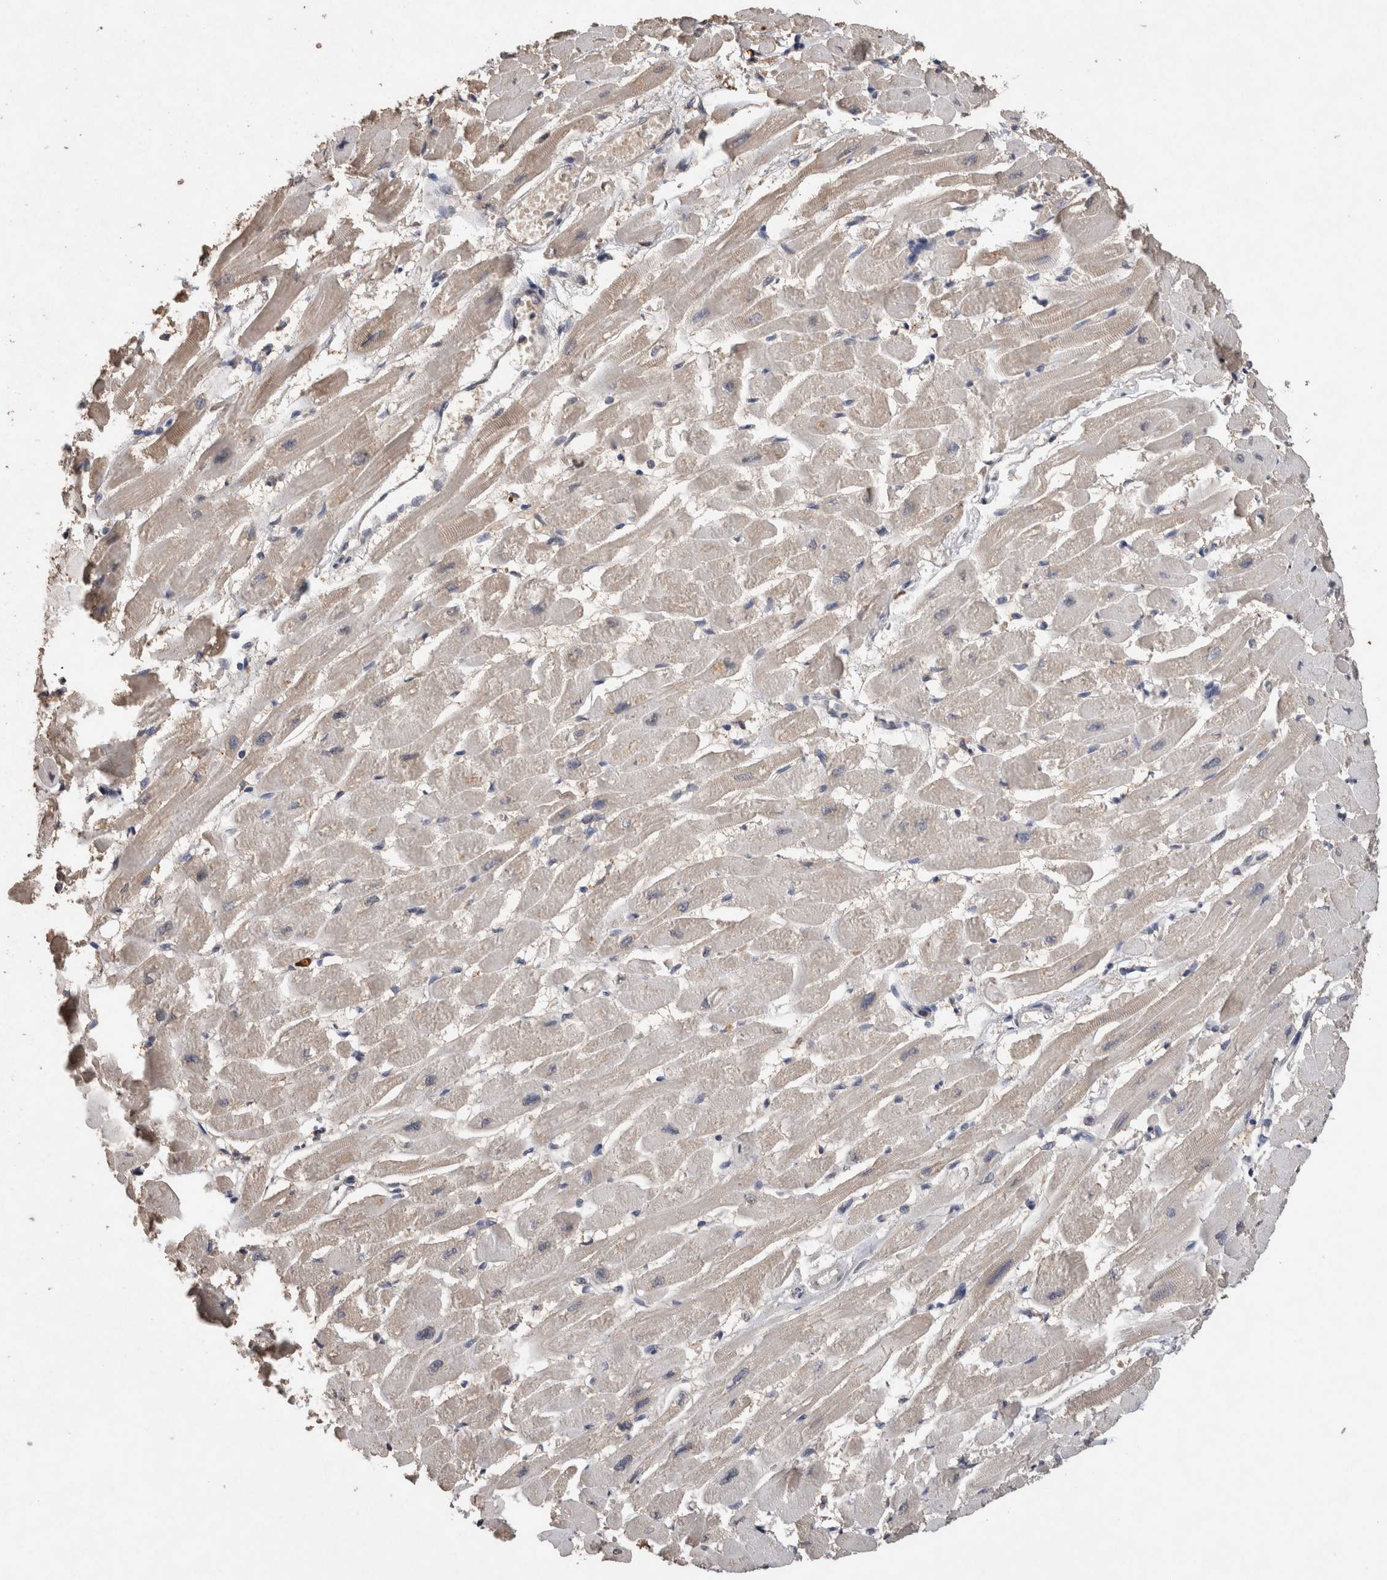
{"staining": {"intensity": "weak", "quantity": "25%-75%", "location": "cytoplasmic/membranous,nuclear"}, "tissue": "heart muscle", "cell_type": "Cardiomyocytes", "image_type": "normal", "snomed": [{"axis": "morphology", "description": "Normal tissue, NOS"}, {"axis": "topography", "description": "Heart"}], "caption": "Protein expression analysis of normal heart muscle shows weak cytoplasmic/membranous,nuclear positivity in approximately 25%-75% of cardiomyocytes. (DAB (3,3'-diaminobenzidine) = brown stain, brightfield microscopy at high magnification).", "gene": "FABP7", "patient": {"sex": "female", "age": 54}}